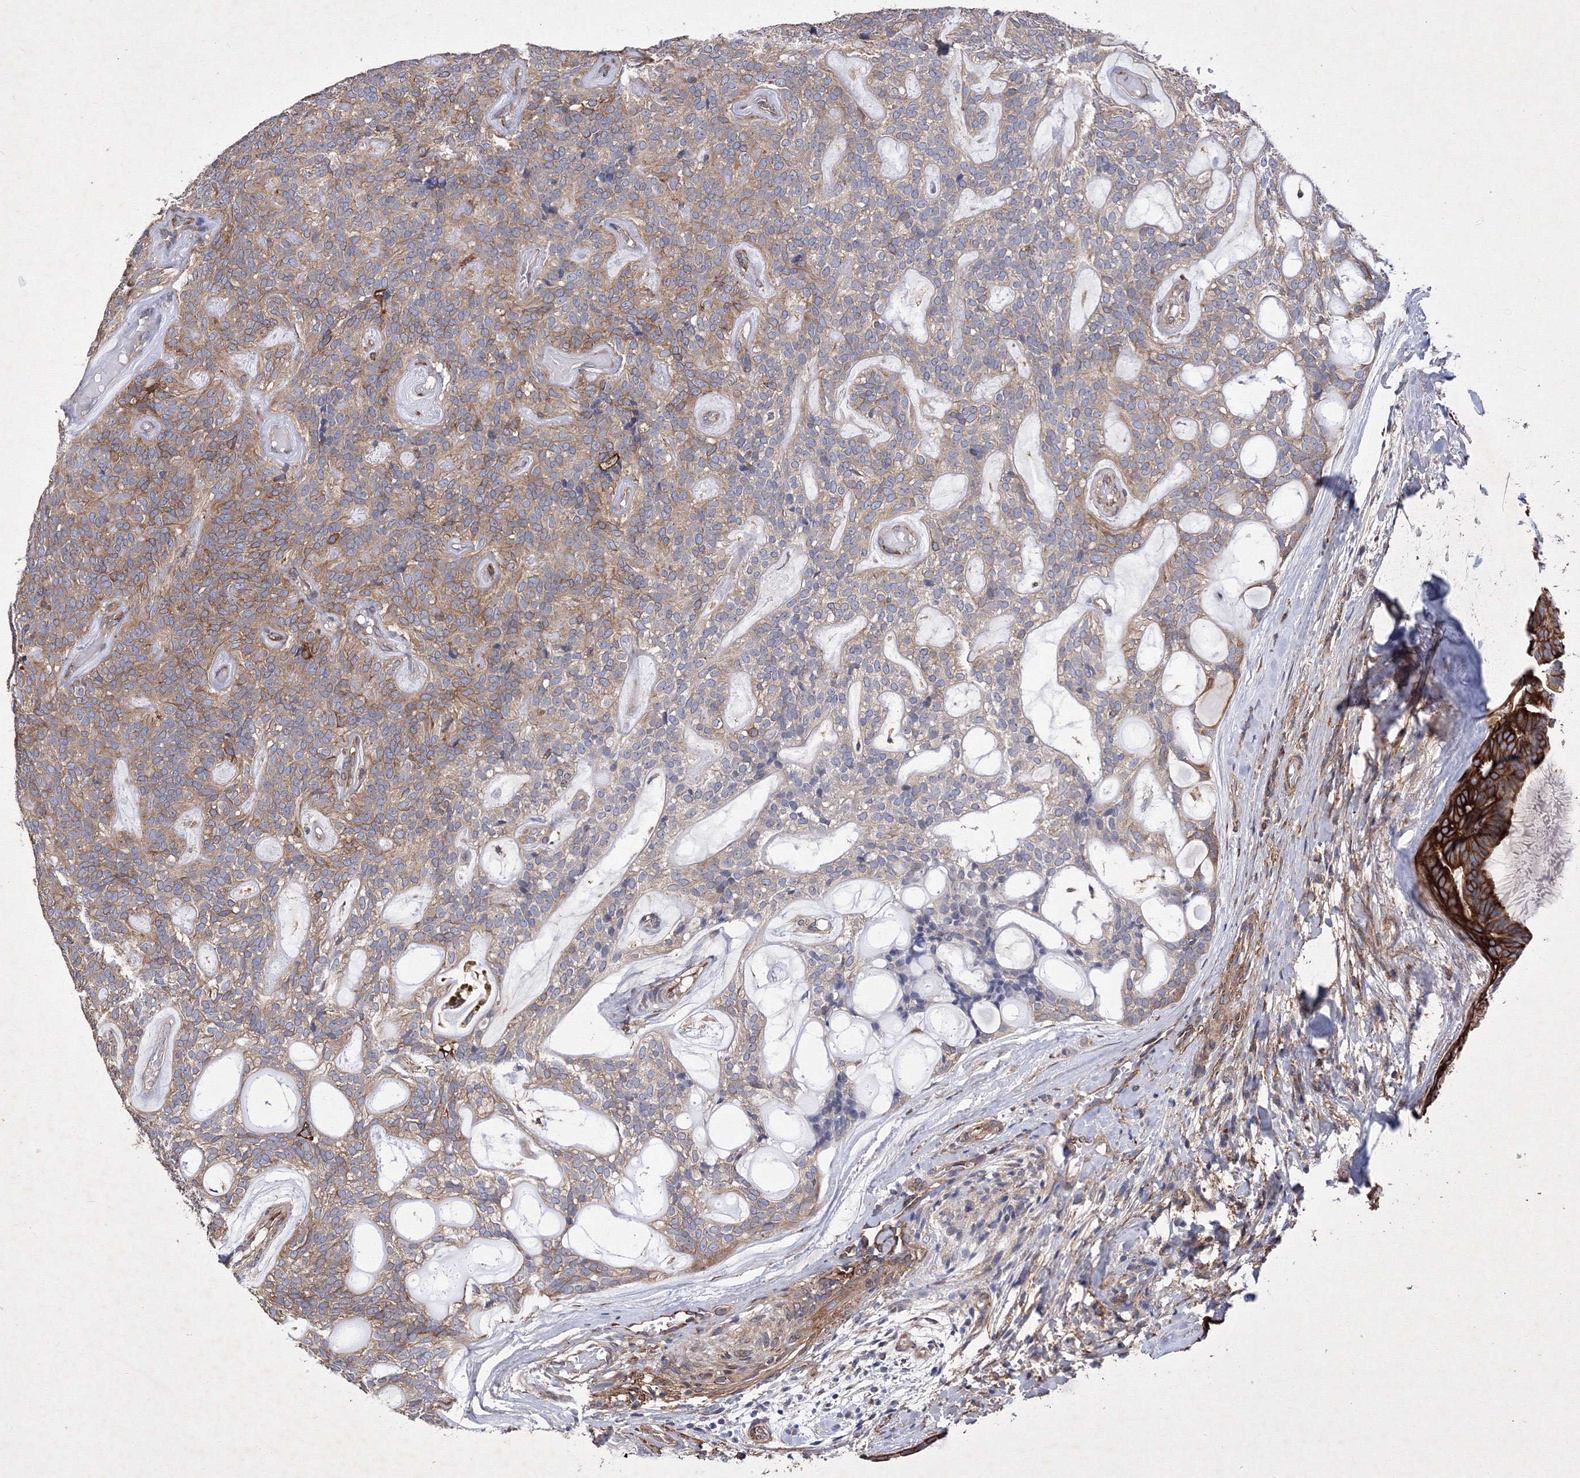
{"staining": {"intensity": "moderate", "quantity": ">75%", "location": "cytoplasmic/membranous"}, "tissue": "head and neck cancer", "cell_type": "Tumor cells", "image_type": "cancer", "snomed": [{"axis": "morphology", "description": "Adenocarcinoma, NOS"}, {"axis": "topography", "description": "Head-Neck"}], "caption": "Protein staining of head and neck cancer tissue exhibits moderate cytoplasmic/membranous positivity in approximately >75% of tumor cells. Nuclei are stained in blue.", "gene": "SNX18", "patient": {"sex": "male", "age": 66}}